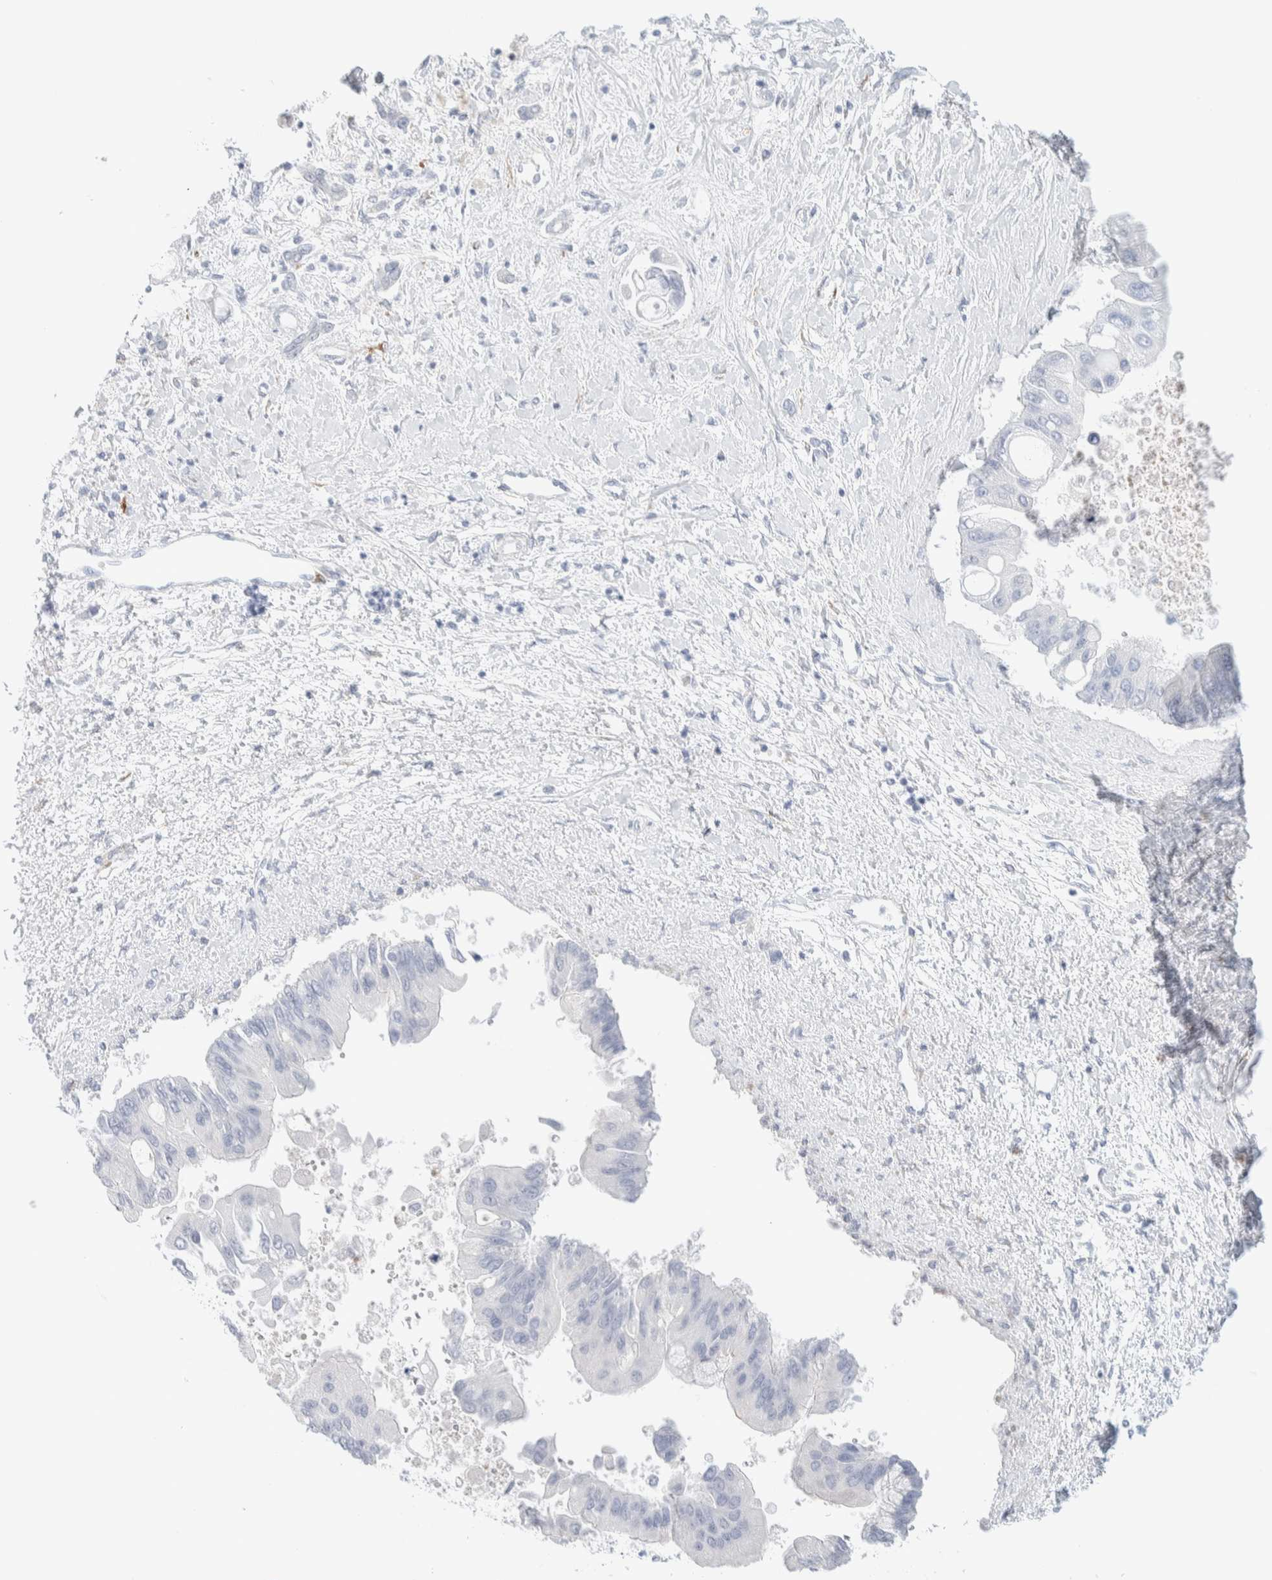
{"staining": {"intensity": "negative", "quantity": "none", "location": "none"}, "tissue": "liver cancer", "cell_type": "Tumor cells", "image_type": "cancer", "snomed": [{"axis": "morphology", "description": "Cholangiocarcinoma"}, {"axis": "topography", "description": "Liver"}], "caption": "Tumor cells show no significant expression in liver cholangiocarcinoma.", "gene": "ATCAY", "patient": {"sex": "male", "age": 50}}